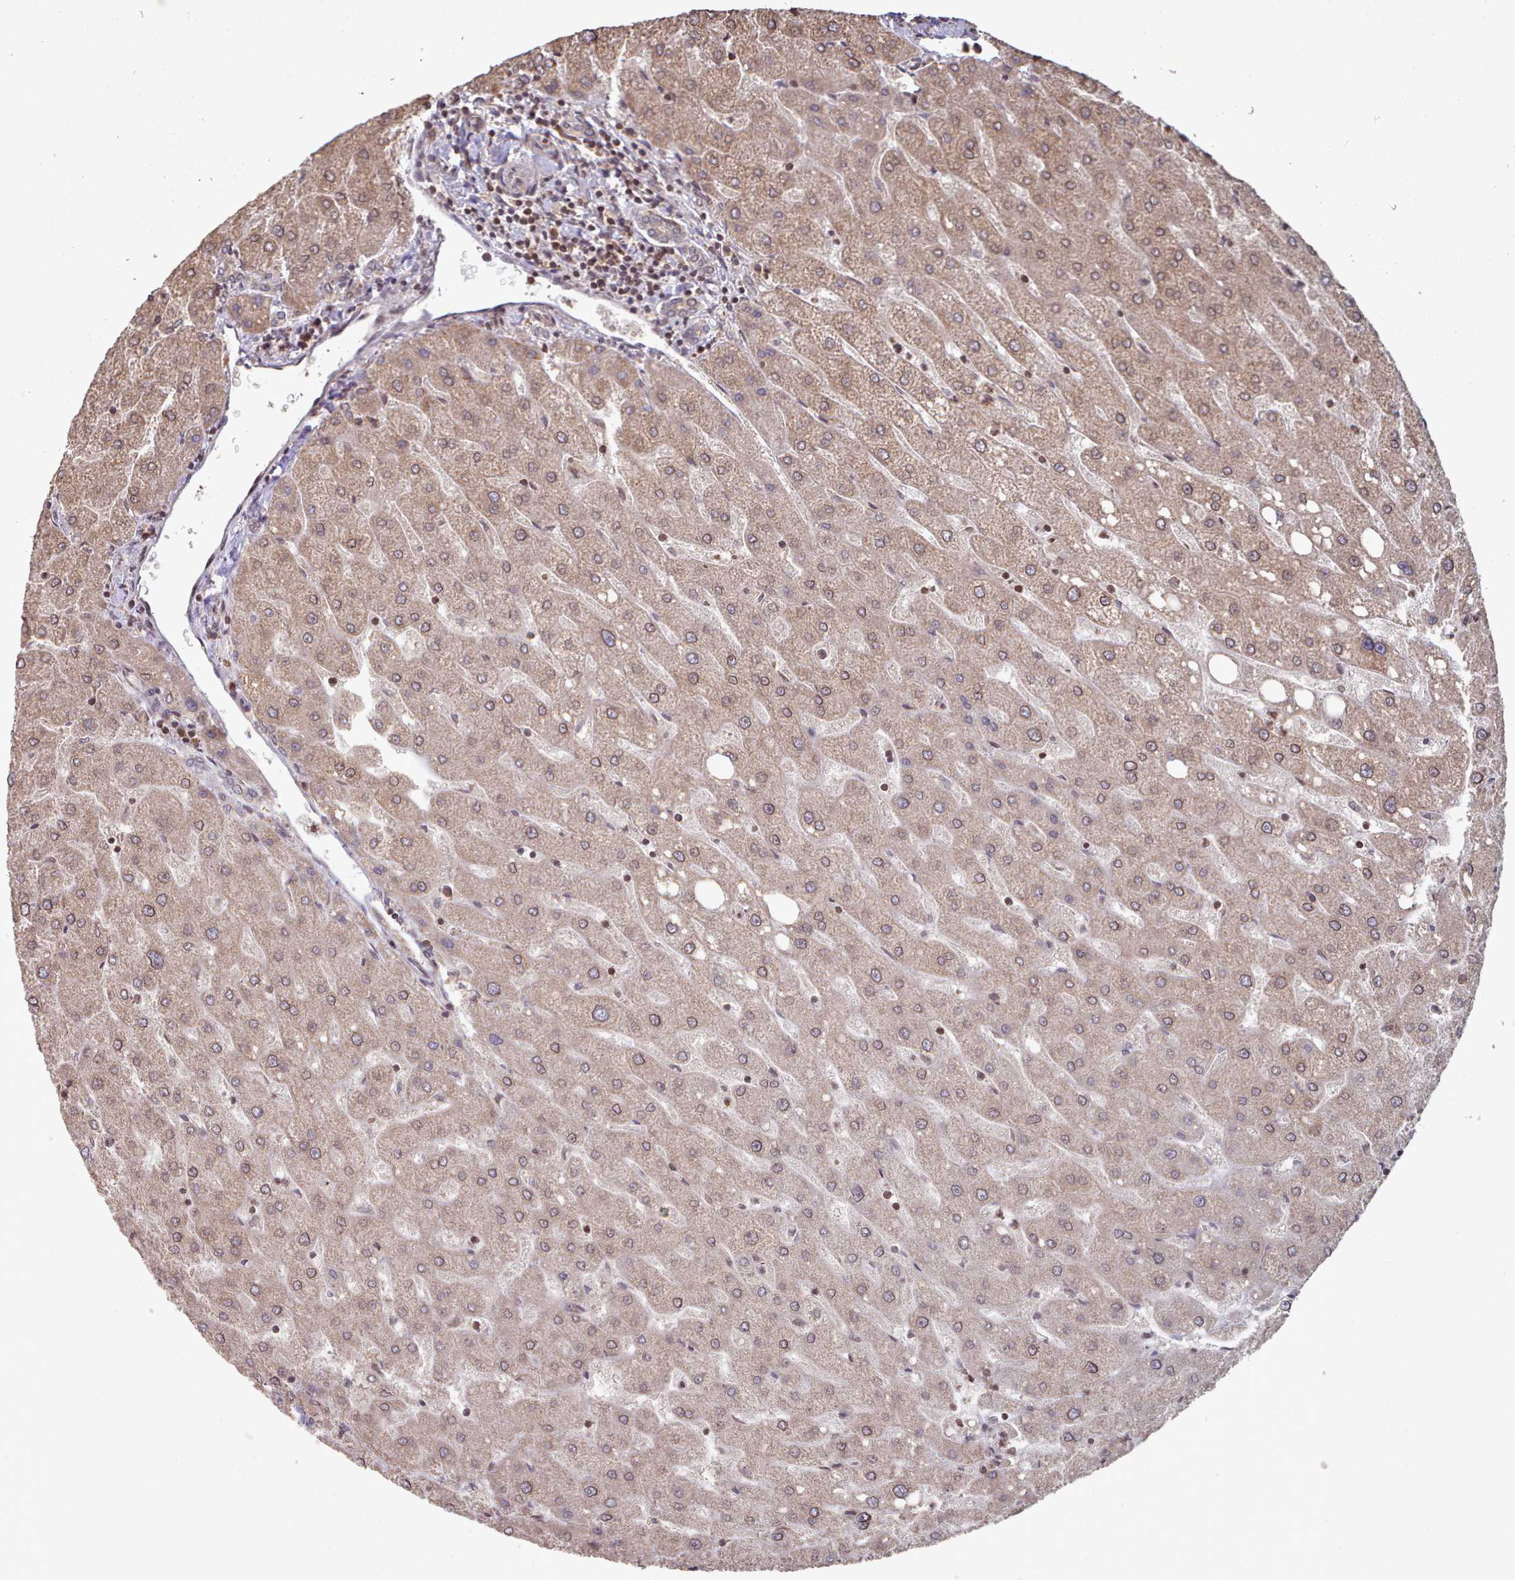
{"staining": {"intensity": "weak", "quantity": "25%-75%", "location": "cytoplasmic/membranous"}, "tissue": "liver", "cell_type": "Cholangiocytes", "image_type": "normal", "snomed": [{"axis": "morphology", "description": "Normal tissue, NOS"}, {"axis": "topography", "description": "Liver"}], "caption": "Cholangiocytes demonstrate low levels of weak cytoplasmic/membranous positivity in about 25%-75% of cells in benign liver. The staining was performed using DAB, with brown indicating positive protein expression. Nuclei are stained blue with hematoxylin.", "gene": "TOR1AIP1", "patient": {"sex": "male", "age": 67}}